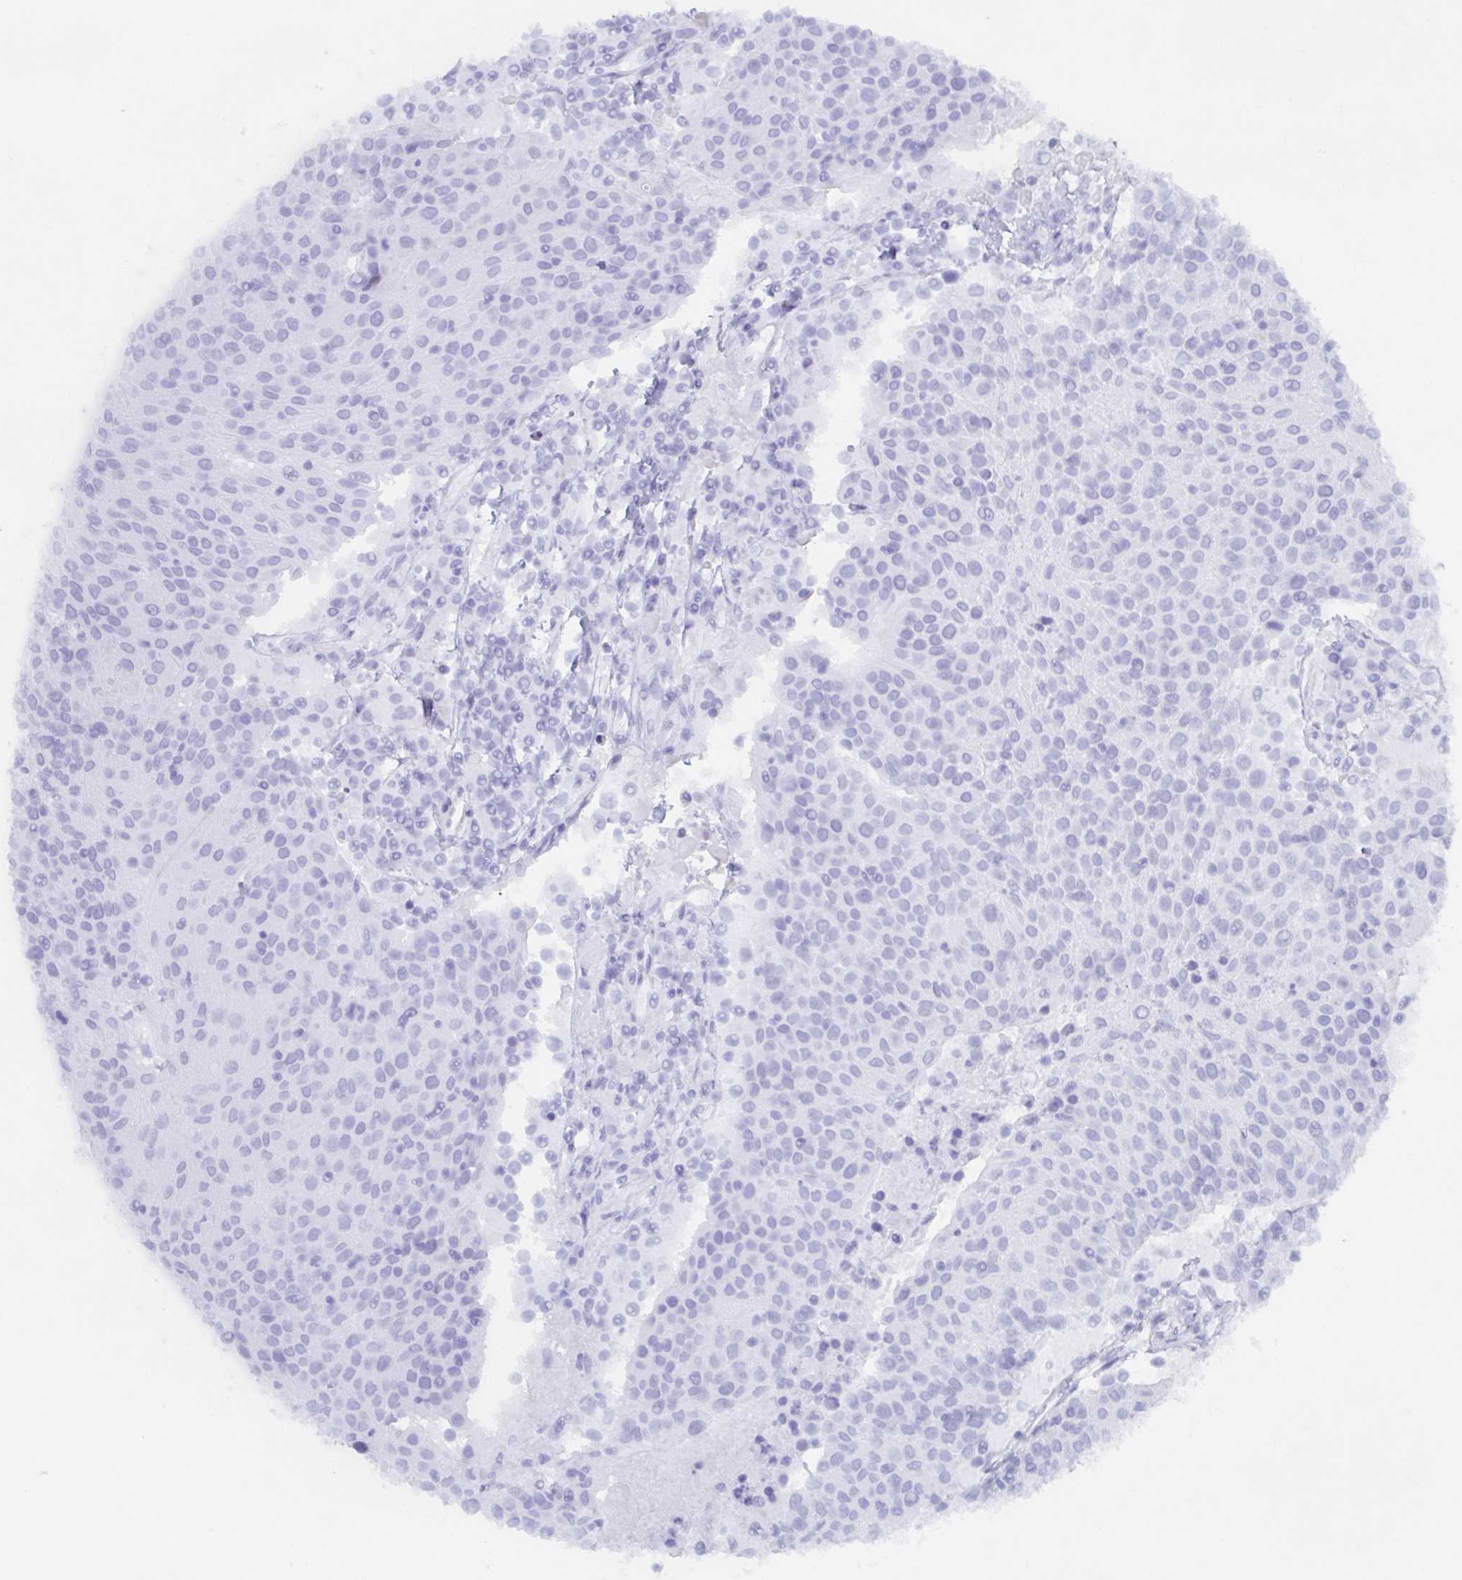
{"staining": {"intensity": "negative", "quantity": "none", "location": "none"}, "tissue": "urothelial cancer", "cell_type": "Tumor cells", "image_type": "cancer", "snomed": [{"axis": "morphology", "description": "Urothelial carcinoma, High grade"}, {"axis": "topography", "description": "Urinary bladder"}], "caption": "Tumor cells are negative for brown protein staining in urothelial cancer.", "gene": "POU2F3", "patient": {"sex": "female", "age": 85}}